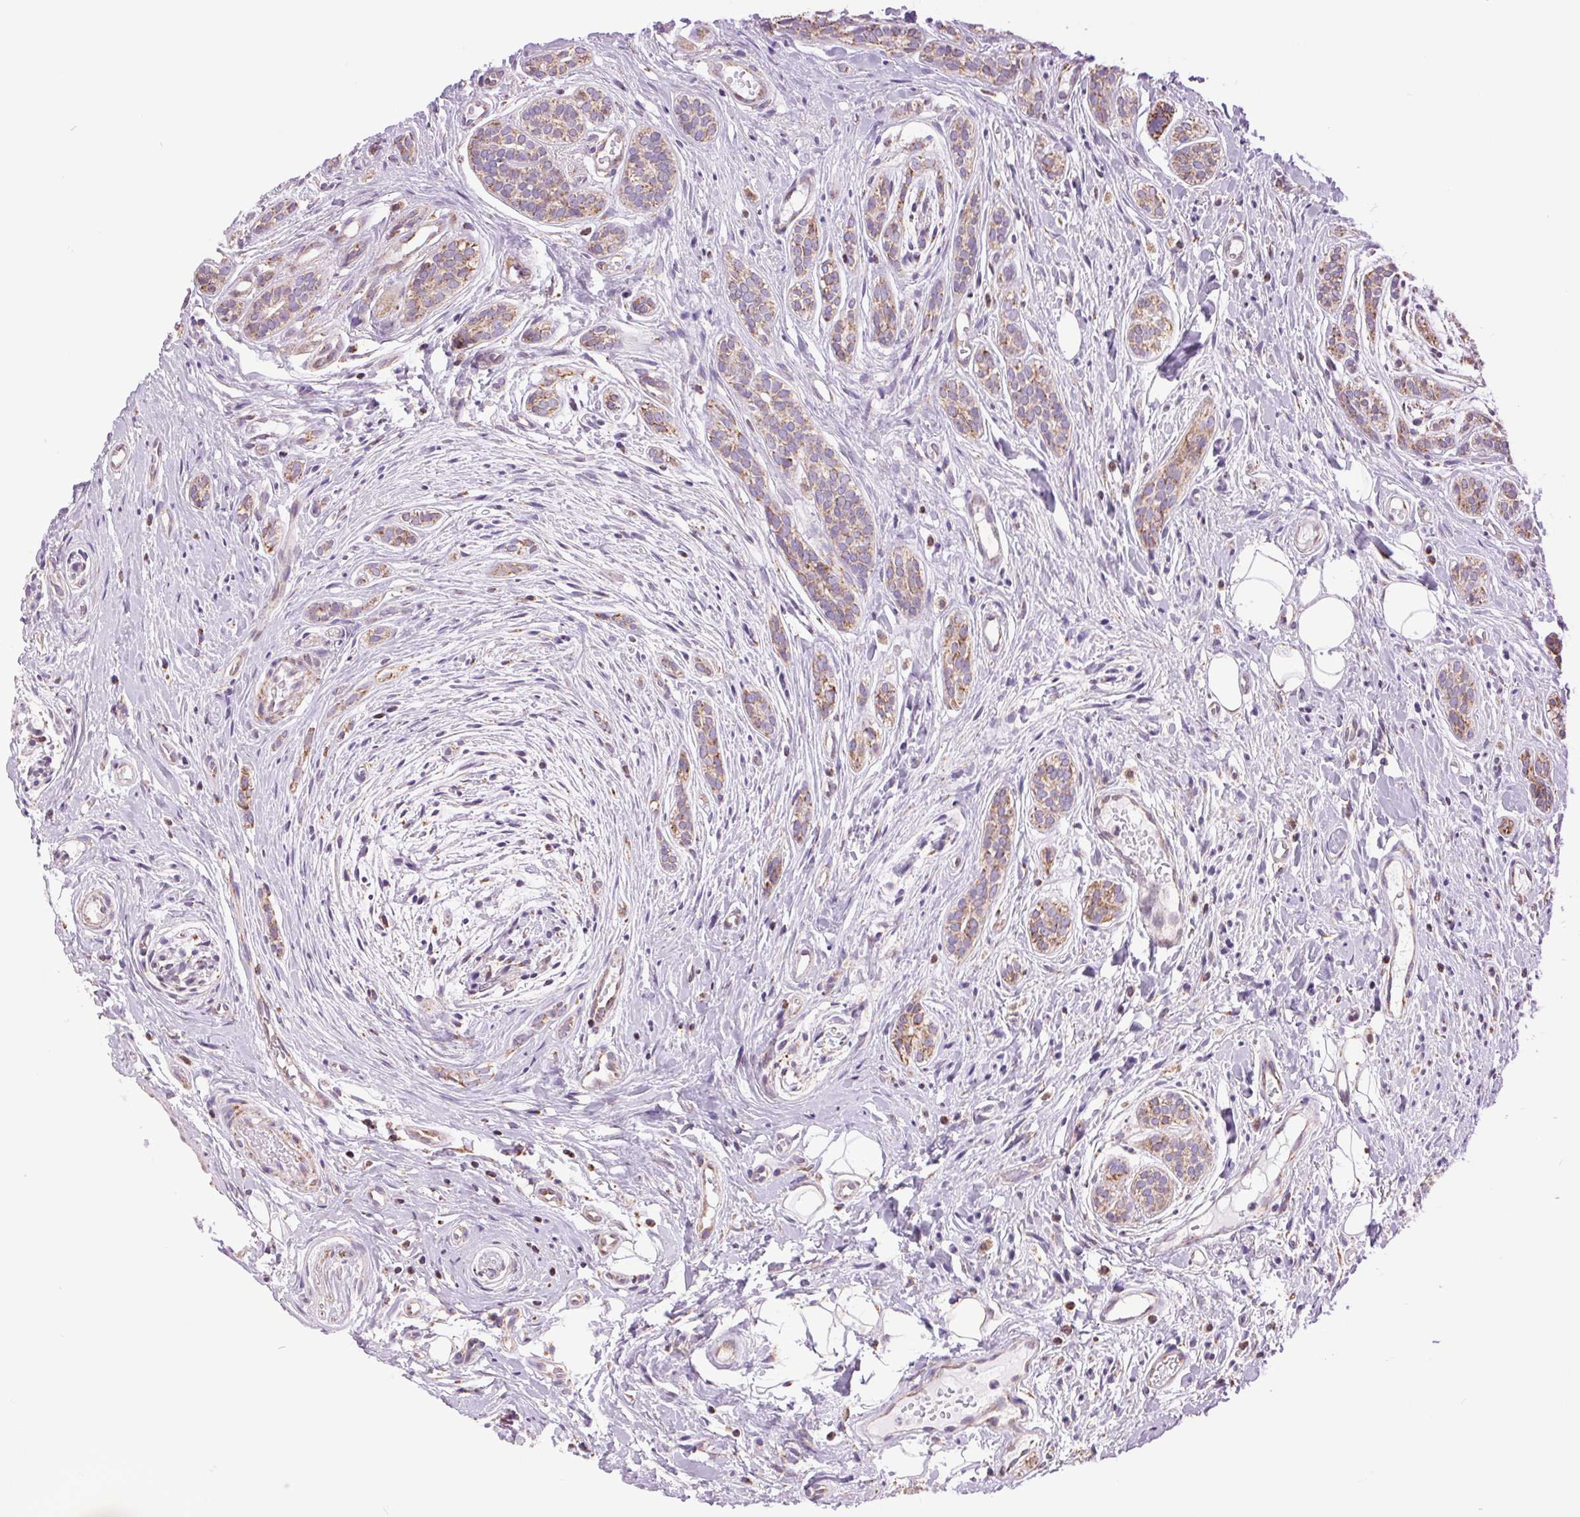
{"staining": {"intensity": "moderate", "quantity": "25%-75%", "location": "cytoplasmic/membranous"}, "tissue": "head and neck cancer", "cell_type": "Tumor cells", "image_type": "cancer", "snomed": [{"axis": "morphology", "description": "Adenocarcinoma, NOS"}, {"axis": "topography", "description": "Head-Neck"}], "caption": "Head and neck adenocarcinoma was stained to show a protein in brown. There is medium levels of moderate cytoplasmic/membranous staining in about 25%-75% of tumor cells. The staining was performed using DAB (3,3'-diaminobenzidine), with brown indicating positive protein expression. Nuclei are stained blue with hematoxylin.", "gene": "ATP5PB", "patient": {"sex": "female", "age": 57}}